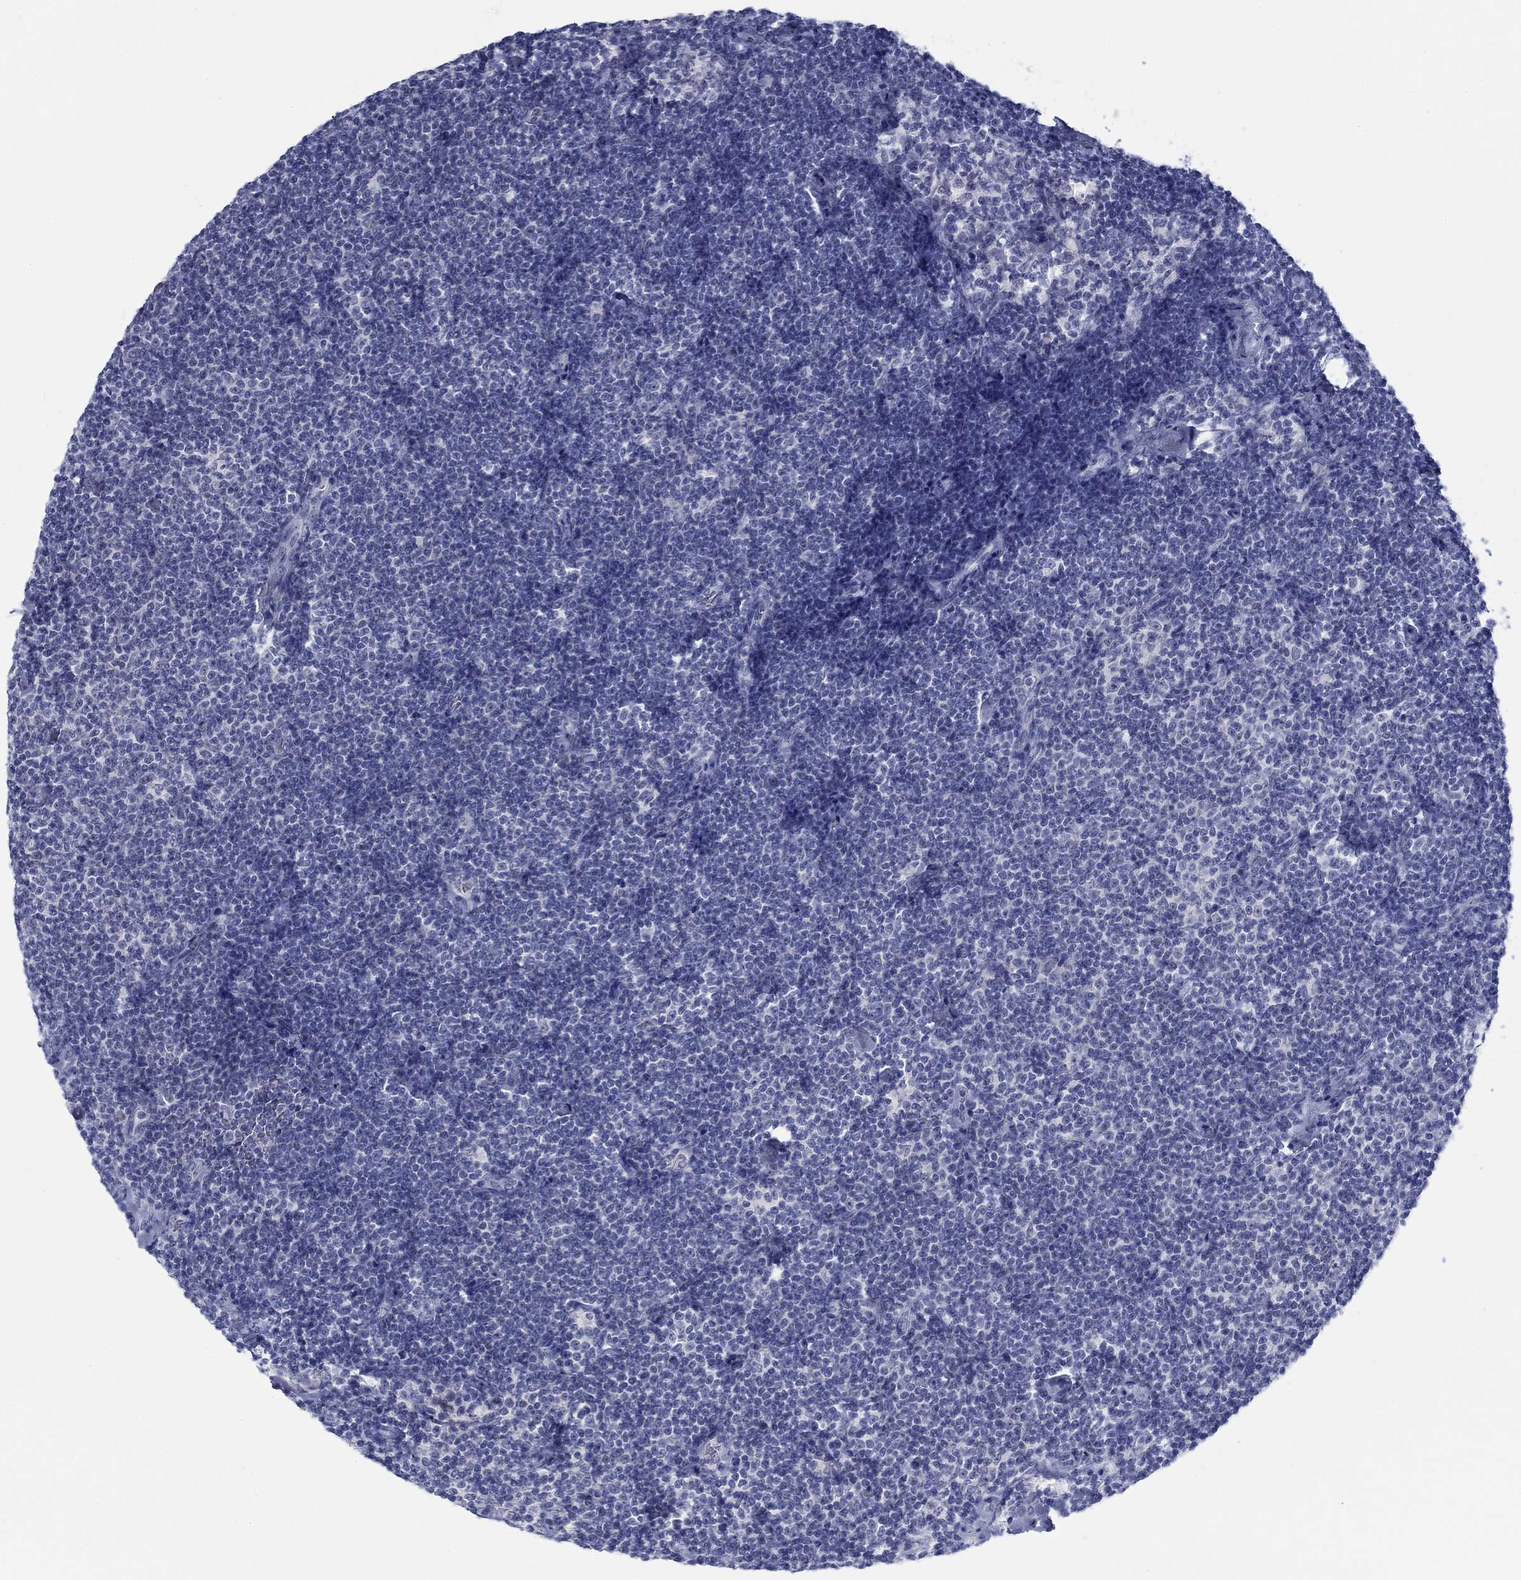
{"staining": {"intensity": "negative", "quantity": "none", "location": "none"}, "tissue": "lymphoma", "cell_type": "Tumor cells", "image_type": "cancer", "snomed": [{"axis": "morphology", "description": "Malignant lymphoma, non-Hodgkin's type, Low grade"}, {"axis": "topography", "description": "Lymph node"}], "caption": "A histopathology image of low-grade malignant lymphoma, non-Hodgkin's type stained for a protein demonstrates no brown staining in tumor cells. The staining is performed using DAB brown chromogen with nuclei counter-stained in using hematoxylin.", "gene": "DNAL1", "patient": {"sex": "male", "age": 81}}